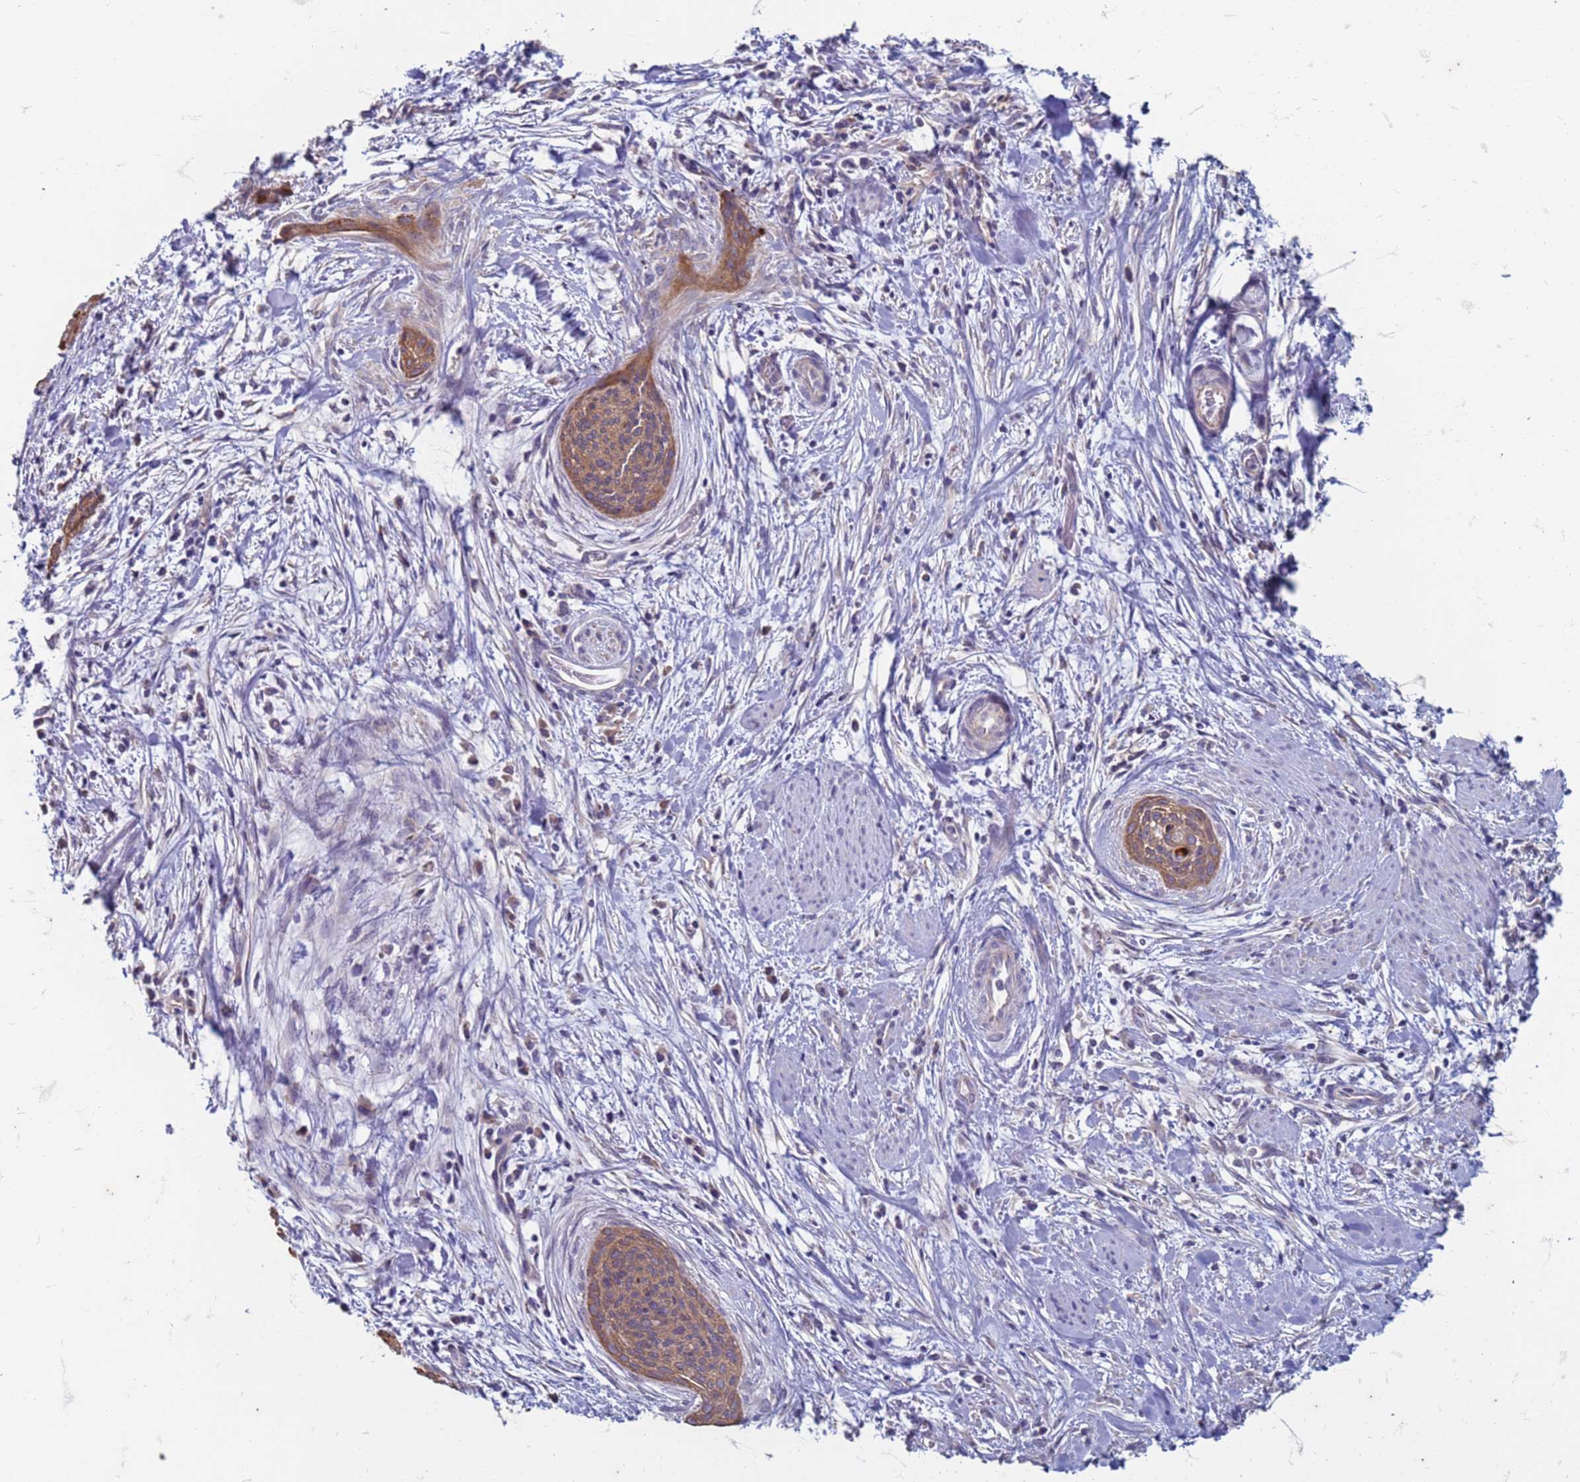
{"staining": {"intensity": "moderate", "quantity": ">75%", "location": "cytoplasmic/membranous"}, "tissue": "cervical cancer", "cell_type": "Tumor cells", "image_type": "cancer", "snomed": [{"axis": "morphology", "description": "Squamous cell carcinoma, NOS"}, {"axis": "topography", "description": "Cervix"}], "caption": "Immunohistochemistry (IHC) (DAB) staining of human cervical cancer (squamous cell carcinoma) shows moderate cytoplasmic/membranous protein staining in about >75% of tumor cells.", "gene": "SUCO", "patient": {"sex": "female", "age": 55}}